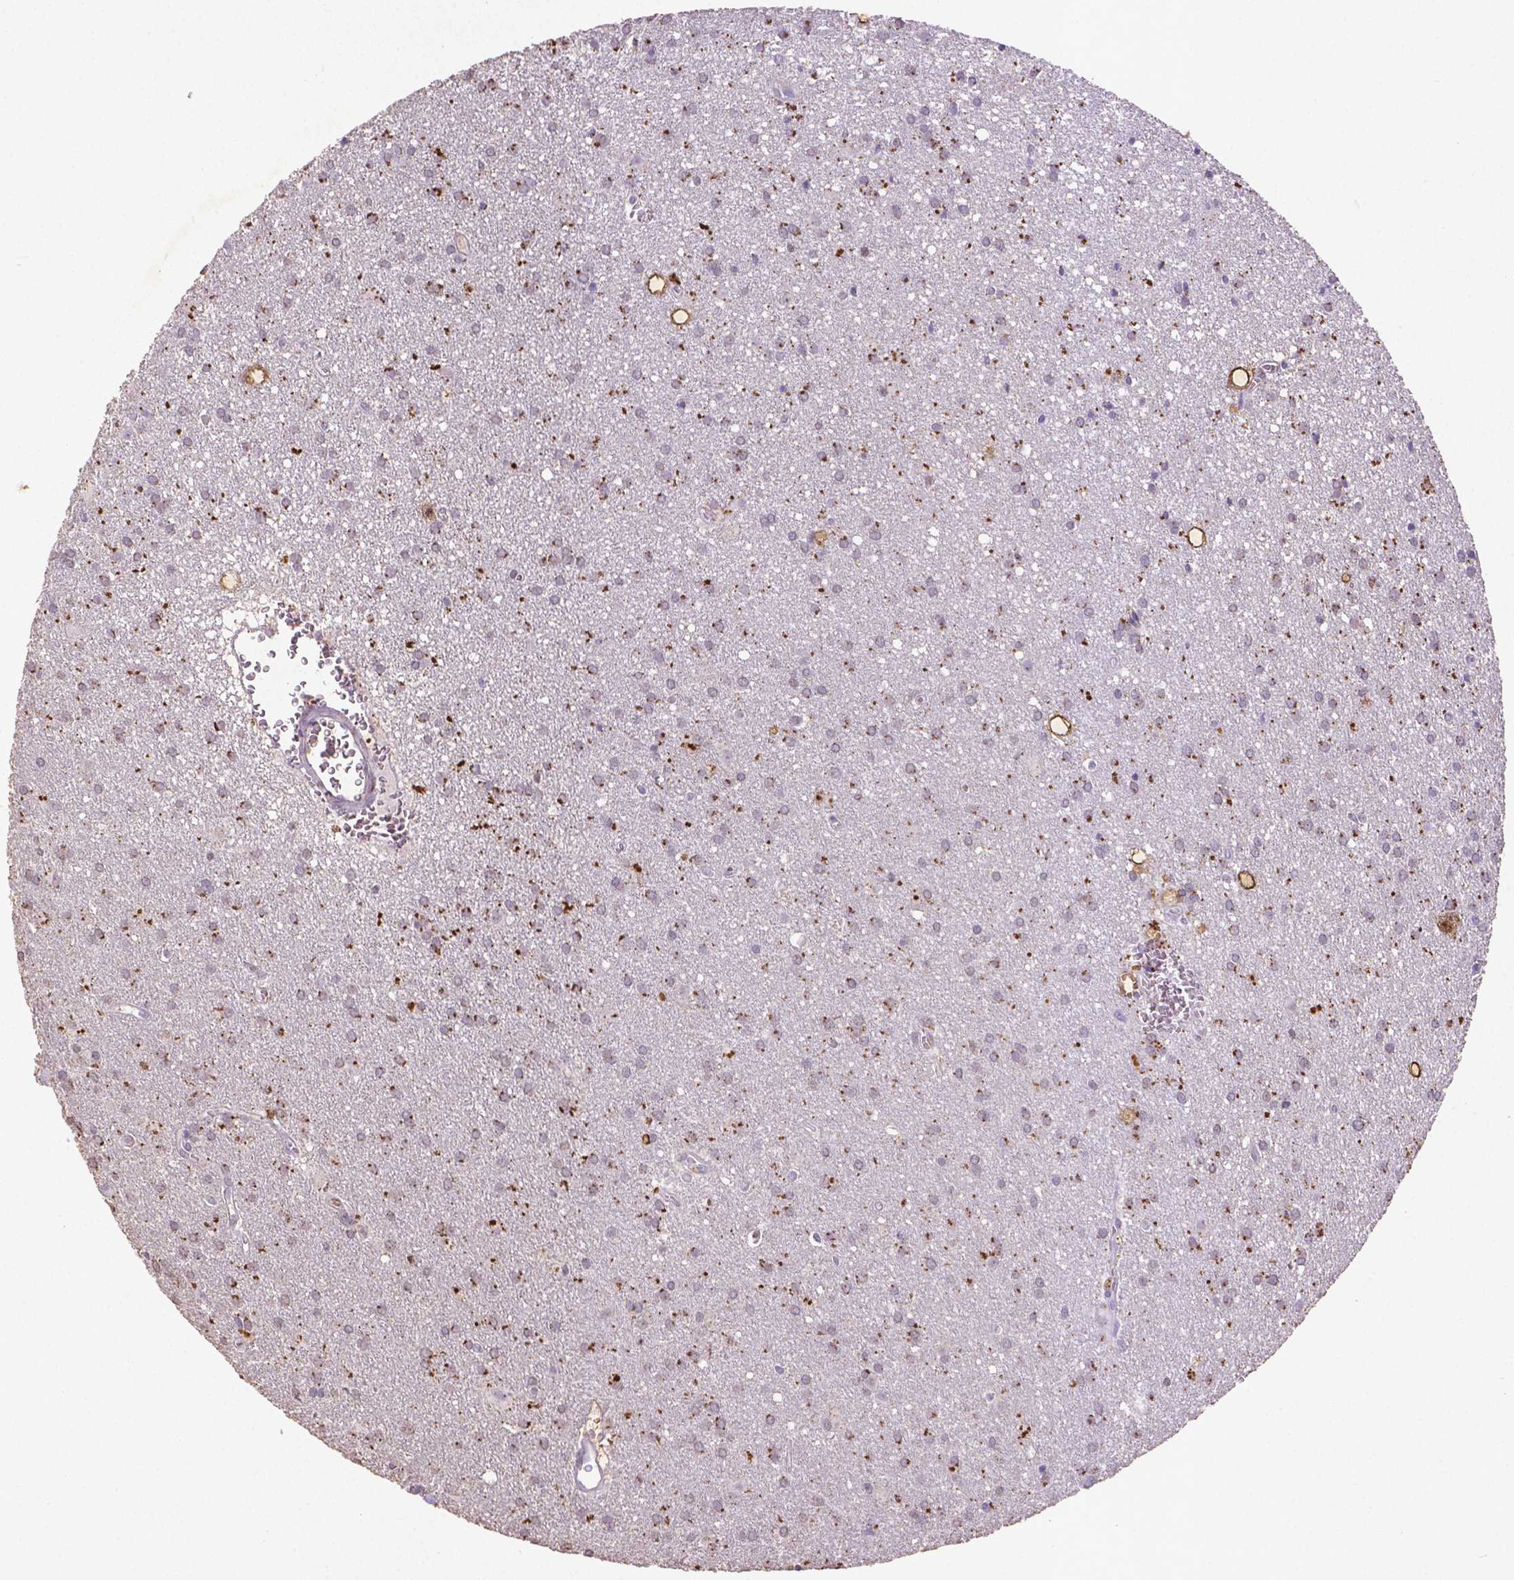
{"staining": {"intensity": "negative", "quantity": "none", "location": "none"}, "tissue": "glioma", "cell_type": "Tumor cells", "image_type": "cancer", "snomed": [{"axis": "morphology", "description": "Glioma, malignant, Low grade"}, {"axis": "topography", "description": "Brain"}], "caption": "The immunohistochemistry (IHC) histopathology image has no significant expression in tumor cells of malignant glioma (low-grade) tissue. Nuclei are stained in blue.", "gene": "CDKN1A", "patient": {"sex": "male", "age": 58}}